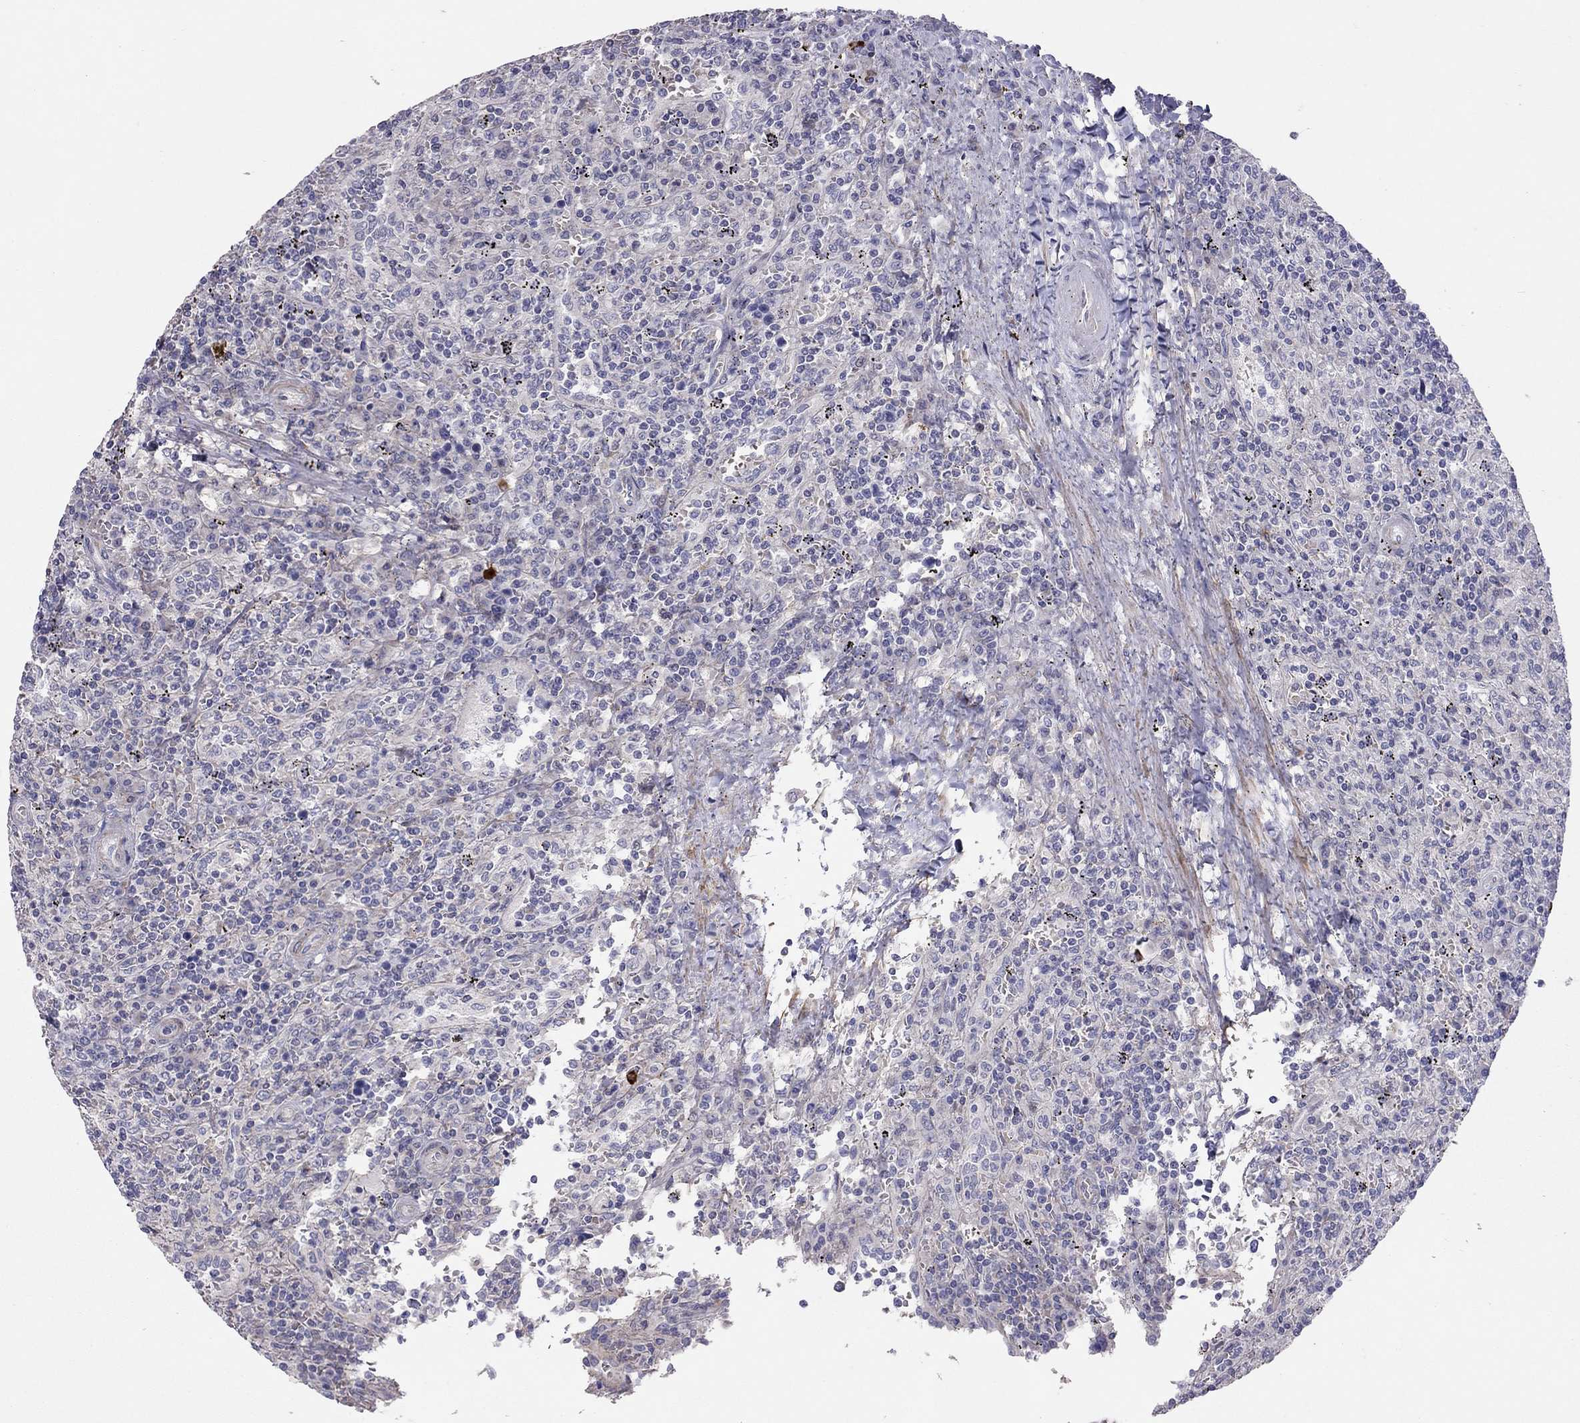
{"staining": {"intensity": "negative", "quantity": "none", "location": "none"}, "tissue": "lymphoma", "cell_type": "Tumor cells", "image_type": "cancer", "snomed": [{"axis": "morphology", "description": "Malignant lymphoma, non-Hodgkin's type, Low grade"}, {"axis": "topography", "description": "Spleen"}], "caption": "A high-resolution image shows IHC staining of lymphoma, which demonstrates no significant staining in tumor cells. (DAB IHC, high magnification).", "gene": "SYTL2", "patient": {"sex": "male", "age": 62}}